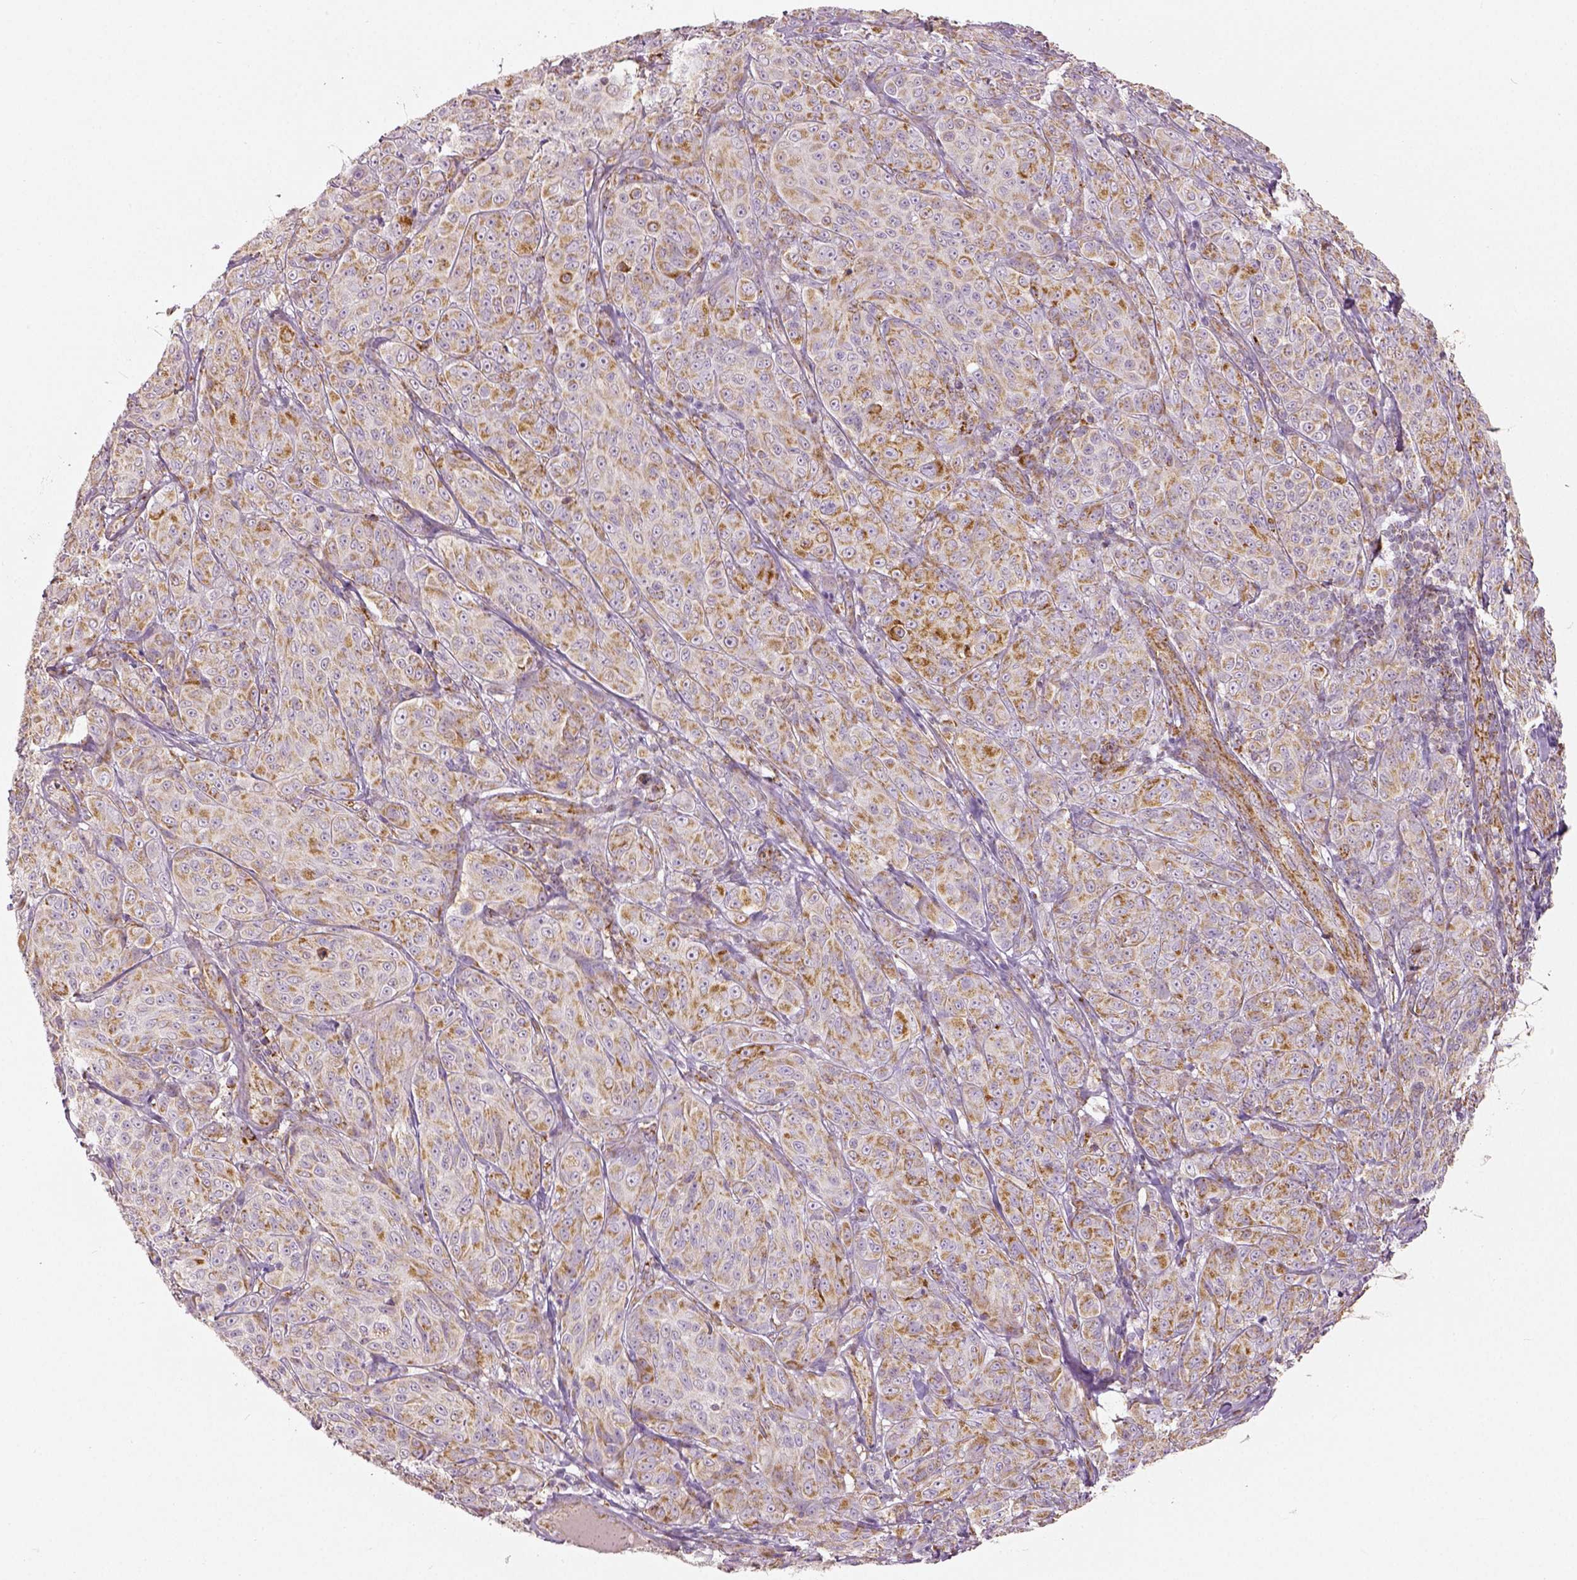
{"staining": {"intensity": "moderate", "quantity": ">75%", "location": "cytoplasmic/membranous"}, "tissue": "melanoma", "cell_type": "Tumor cells", "image_type": "cancer", "snomed": [{"axis": "morphology", "description": "Malignant melanoma, NOS"}, {"axis": "topography", "description": "Skin"}], "caption": "Protein staining demonstrates moderate cytoplasmic/membranous positivity in approximately >75% of tumor cells in melanoma.", "gene": "PGAM5", "patient": {"sex": "male", "age": 89}}